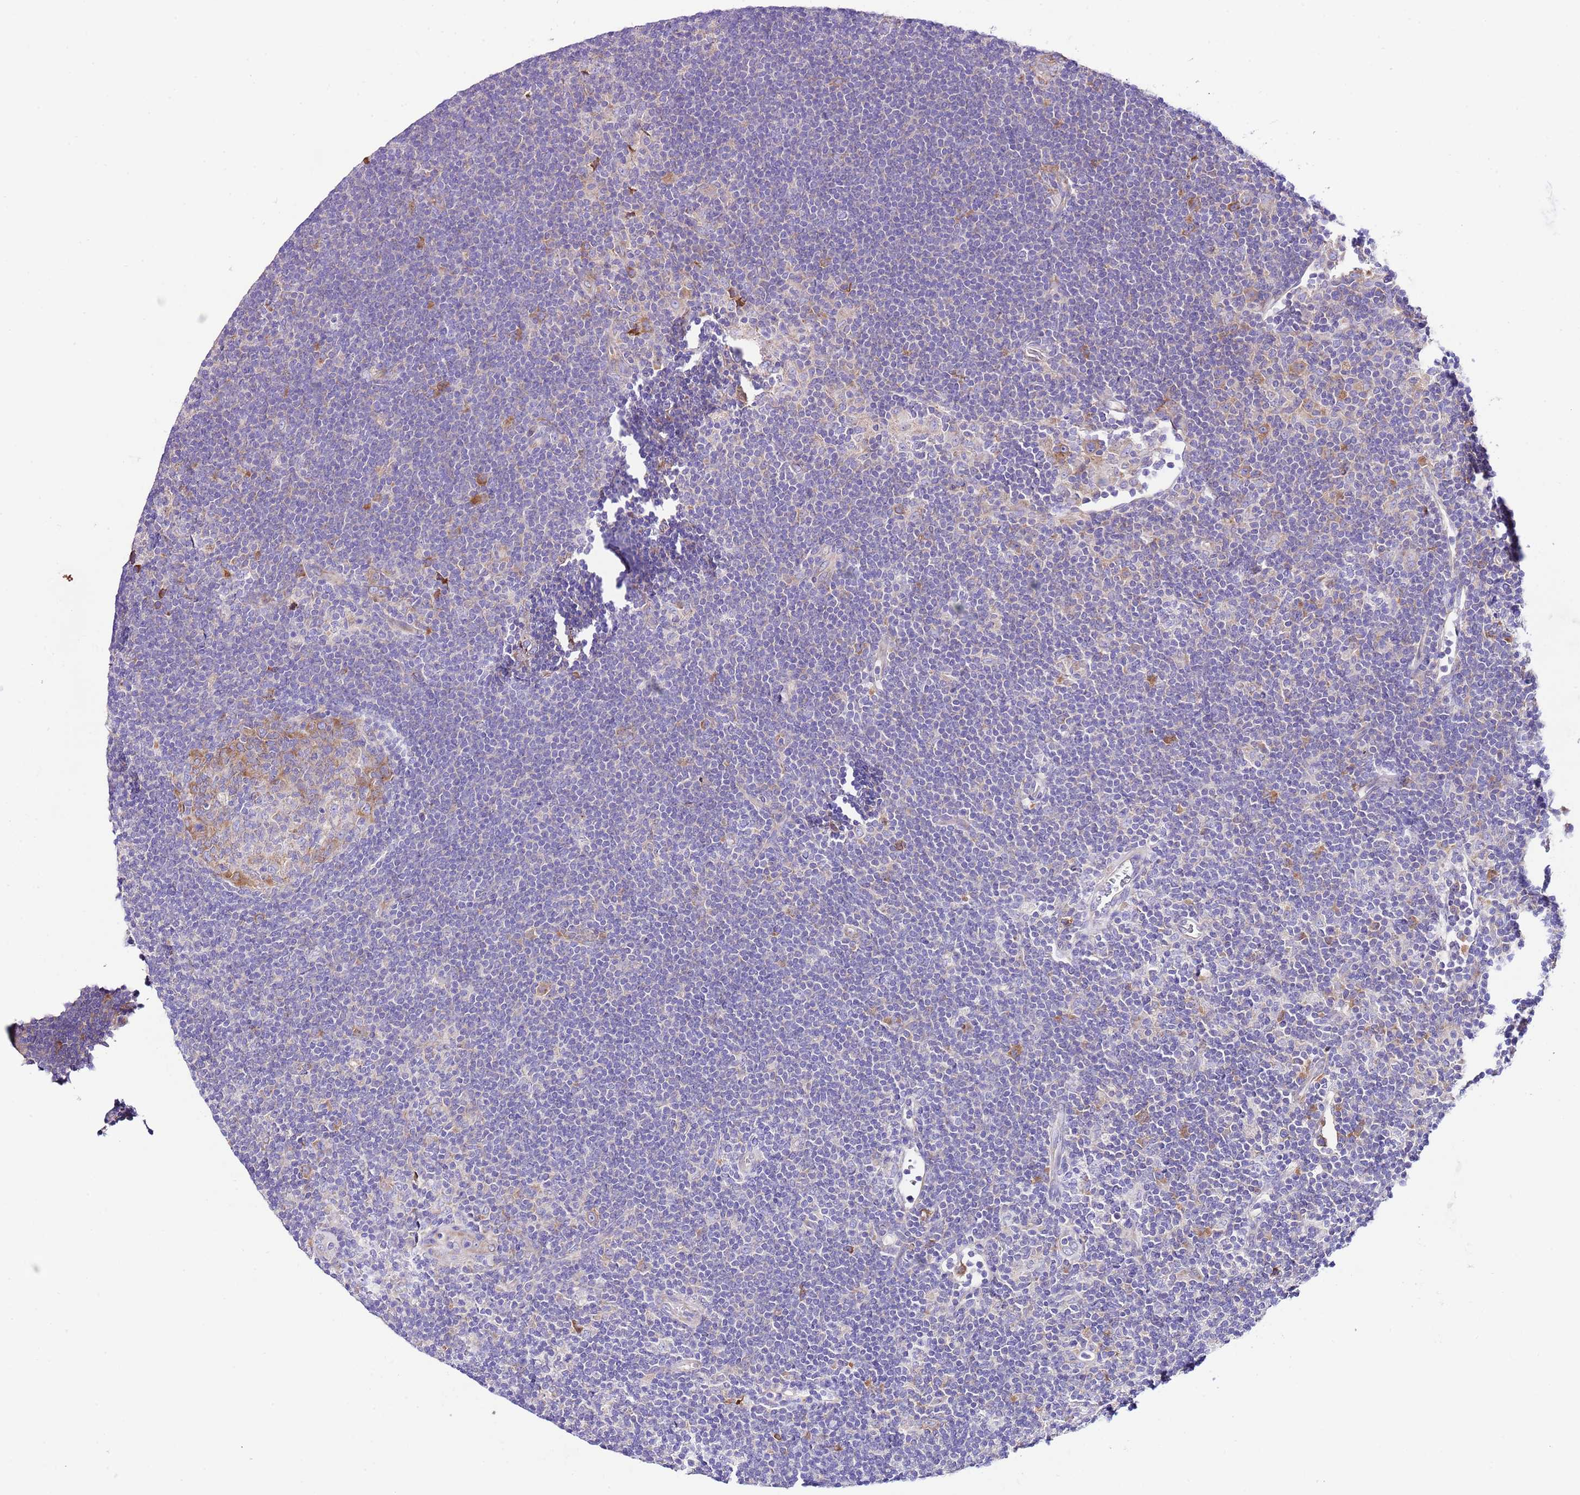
{"staining": {"intensity": "strong", "quantity": "<25%", "location": "cytoplasmic/membranous"}, "tissue": "lymphoma", "cell_type": "Tumor cells", "image_type": "cancer", "snomed": [{"axis": "morphology", "description": "Hodgkin's disease, NOS"}, {"axis": "topography", "description": "Lymph node"}], "caption": "About <25% of tumor cells in human lymphoma demonstrate strong cytoplasmic/membranous protein expression as visualized by brown immunohistochemical staining.", "gene": "RPS10", "patient": {"sex": "female", "age": 57}}